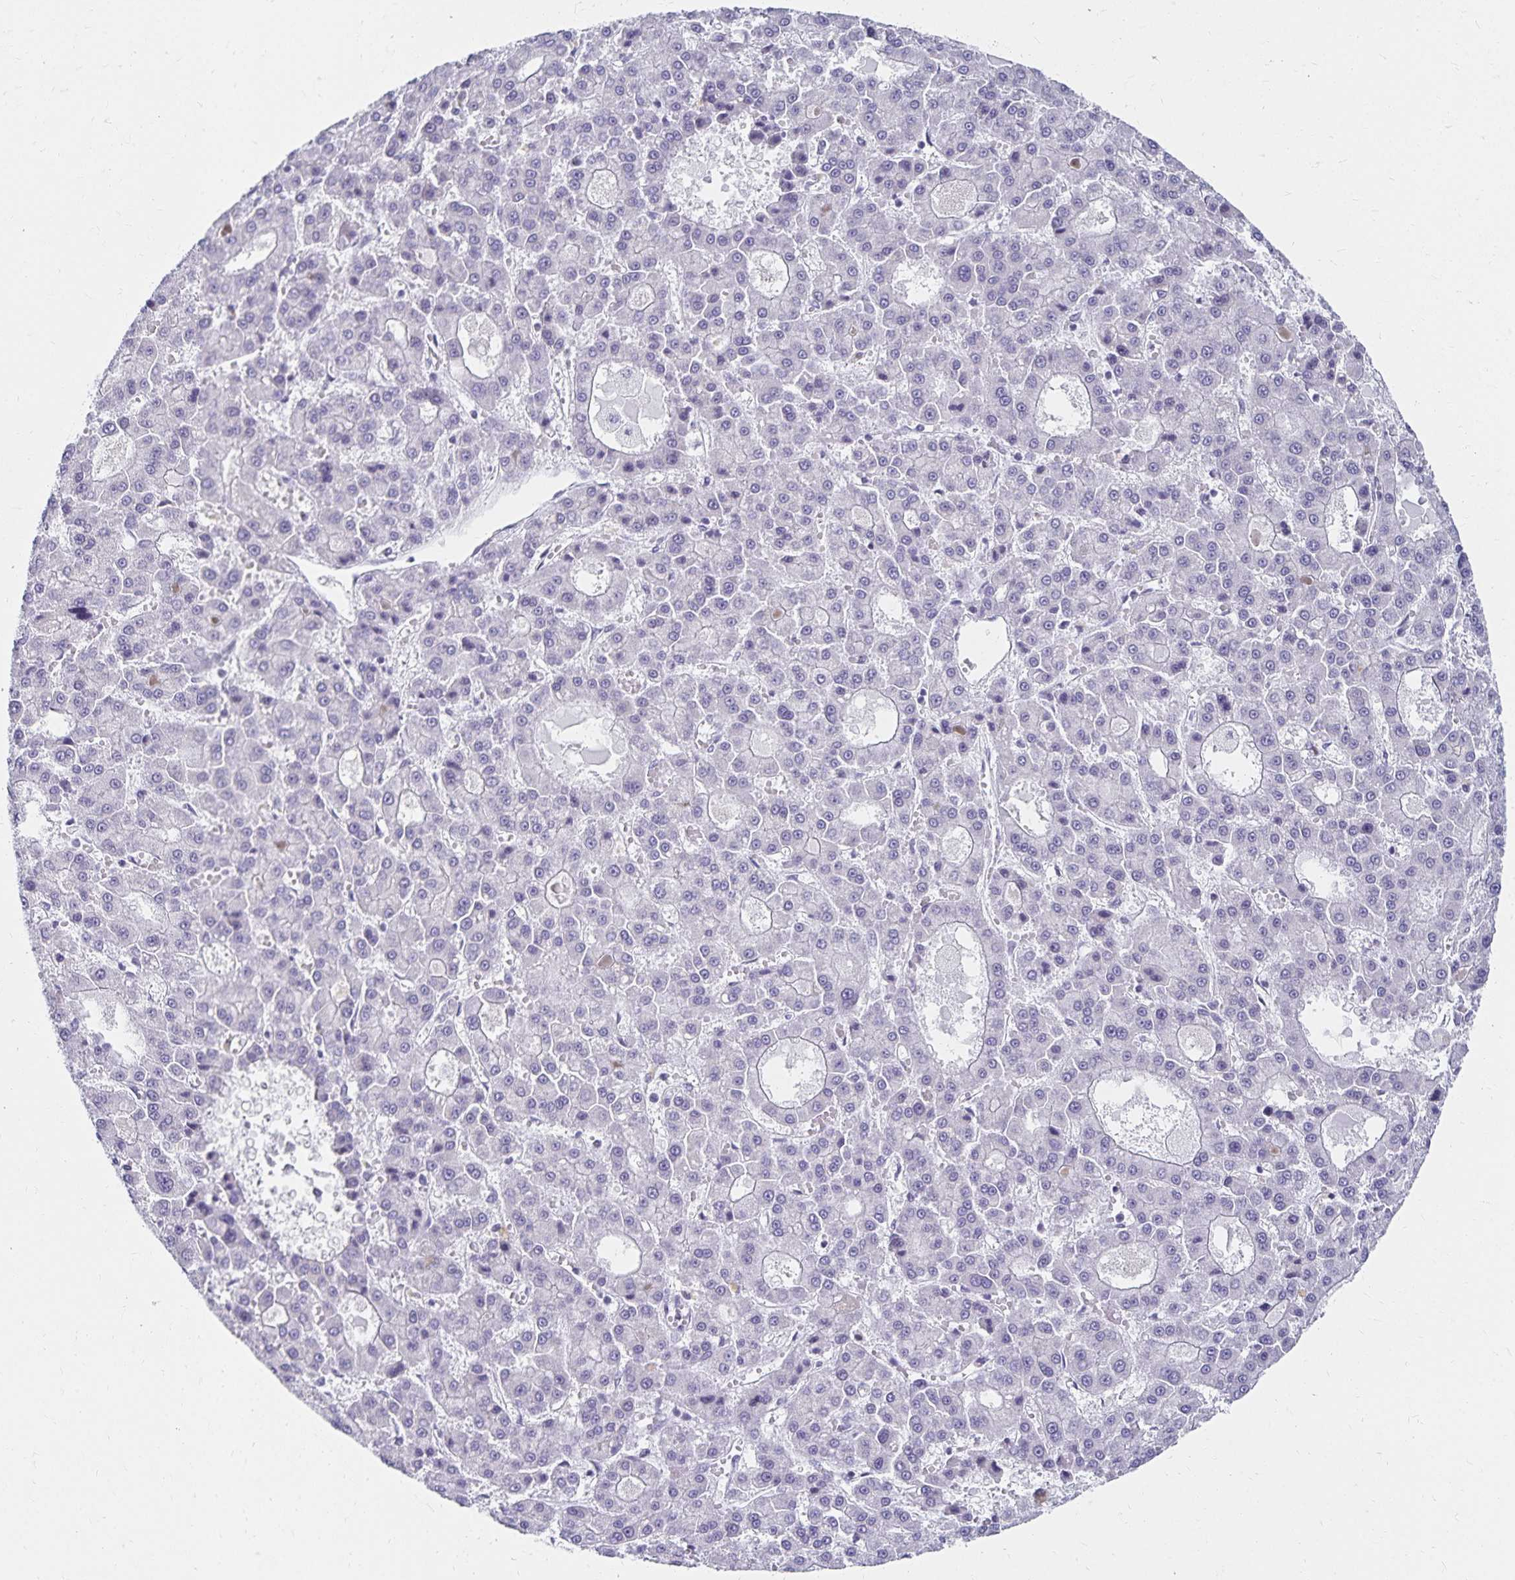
{"staining": {"intensity": "negative", "quantity": "none", "location": "none"}, "tissue": "liver cancer", "cell_type": "Tumor cells", "image_type": "cancer", "snomed": [{"axis": "morphology", "description": "Carcinoma, Hepatocellular, NOS"}, {"axis": "topography", "description": "Liver"}], "caption": "IHC image of liver cancer (hepatocellular carcinoma) stained for a protein (brown), which demonstrates no staining in tumor cells.", "gene": "C20orf85", "patient": {"sex": "male", "age": 70}}